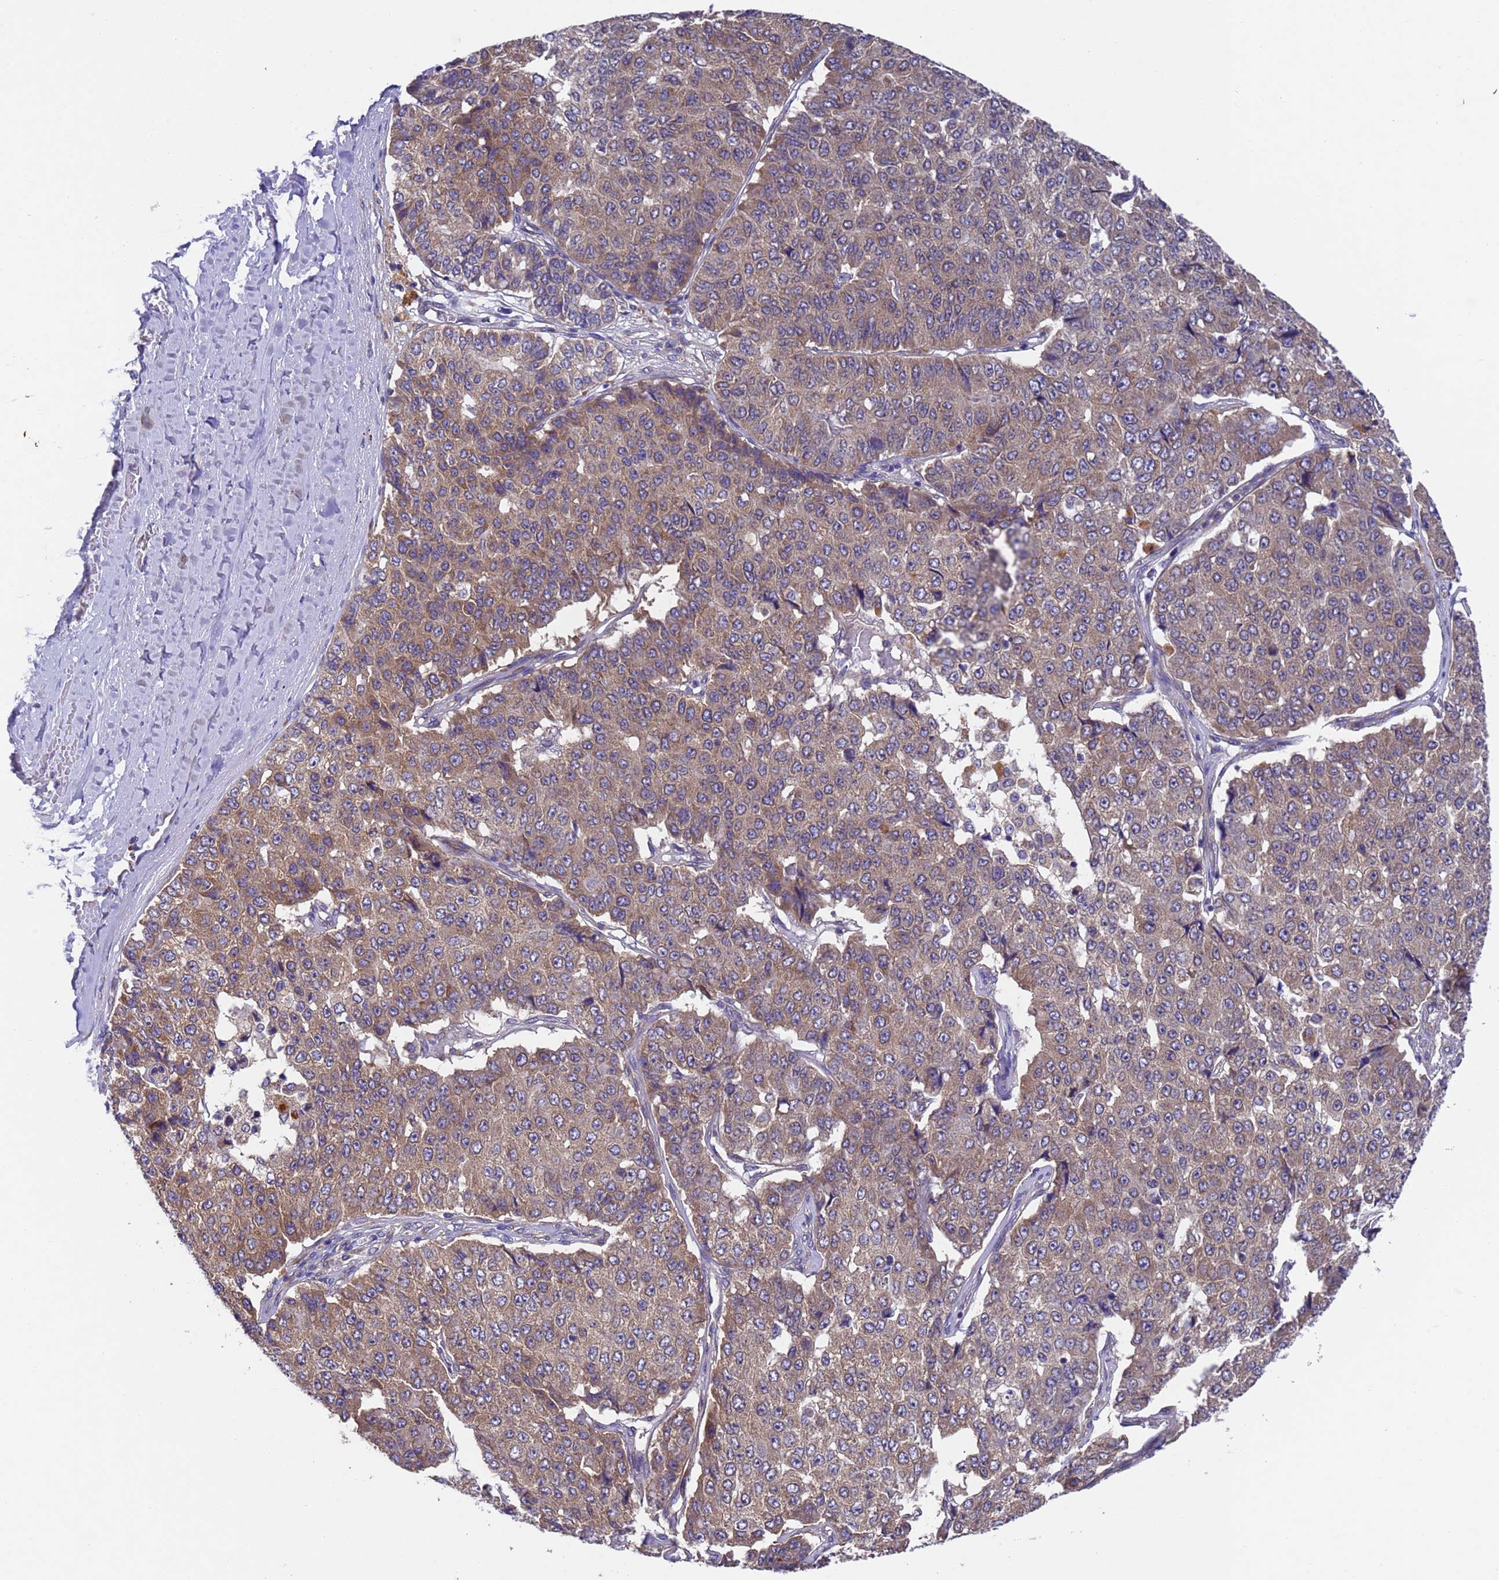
{"staining": {"intensity": "moderate", "quantity": ">75%", "location": "cytoplasmic/membranous"}, "tissue": "pancreatic cancer", "cell_type": "Tumor cells", "image_type": "cancer", "snomed": [{"axis": "morphology", "description": "Adenocarcinoma, NOS"}, {"axis": "topography", "description": "Pancreas"}], "caption": "Immunohistochemistry staining of pancreatic cancer (adenocarcinoma), which reveals medium levels of moderate cytoplasmic/membranous positivity in approximately >75% of tumor cells indicating moderate cytoplasmic/membranous protein expression. The staining was performed using DAB (3,3'-diaminobenzidine) (brown) for protein detection and nuclei were counterstained in hematoxylin (blue).", "gene": "DCAF12L2", "patient": {"sex": "male", "age": 50}}